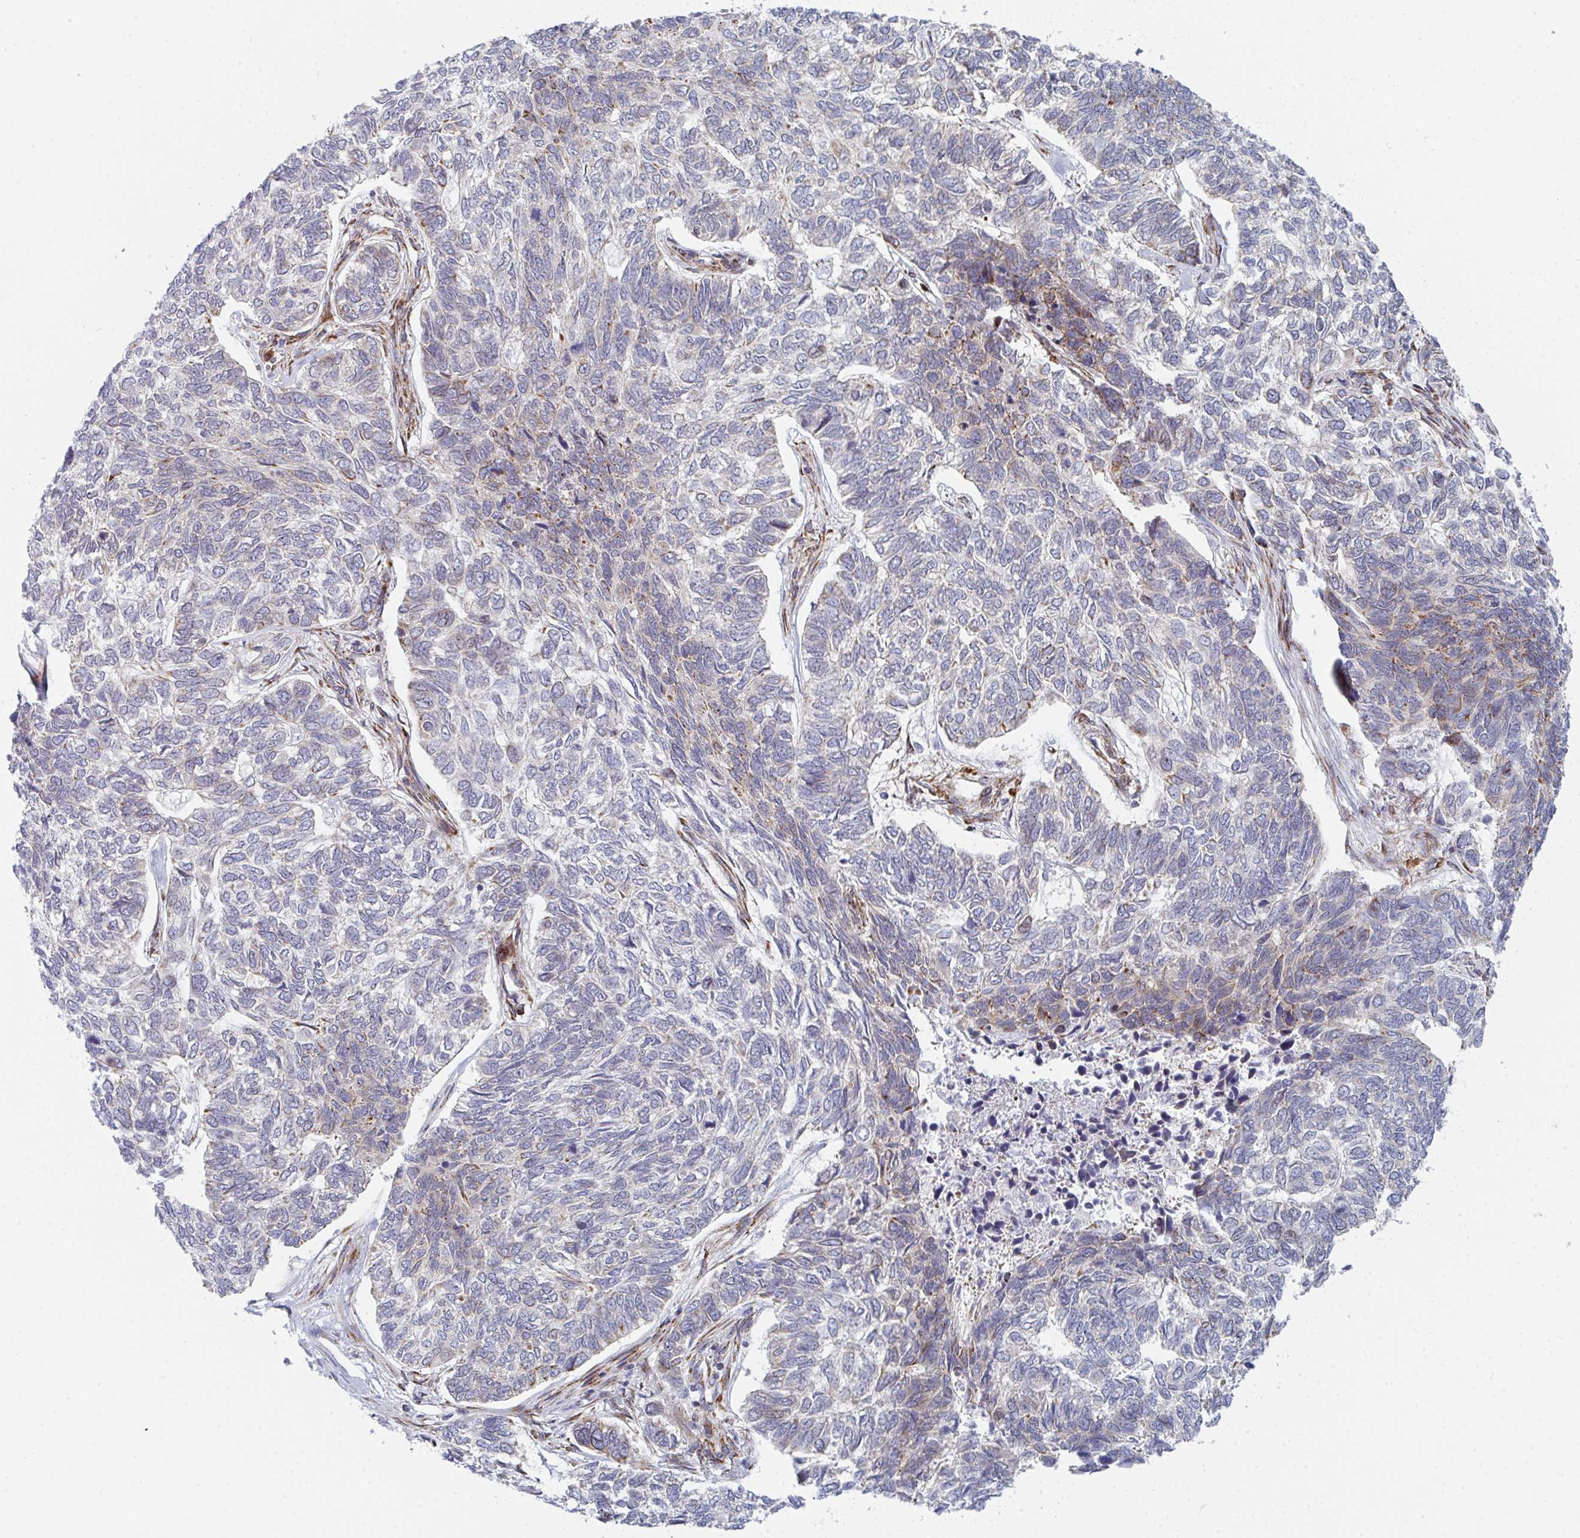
{"staining": {"intensity": "weak", "quantity": "<25%", "location": "cytoplasmic/membranous"}, "tissue": "skin cancer", "cell_type": "Tumor cells", "image_type": "cancer", "snomed": [{"axis": "morphology", "description": "Basal cell carcinoma"}, {"axis": "topography", "description": "Skin"}], "caption": "This is a histopathology image of IHC staining of skin cancer (basal cell carcinoma), which shows no positivity in tumor cells.", "gene": "PRKCH", "patient": {"sex": "female", "age": 65}}